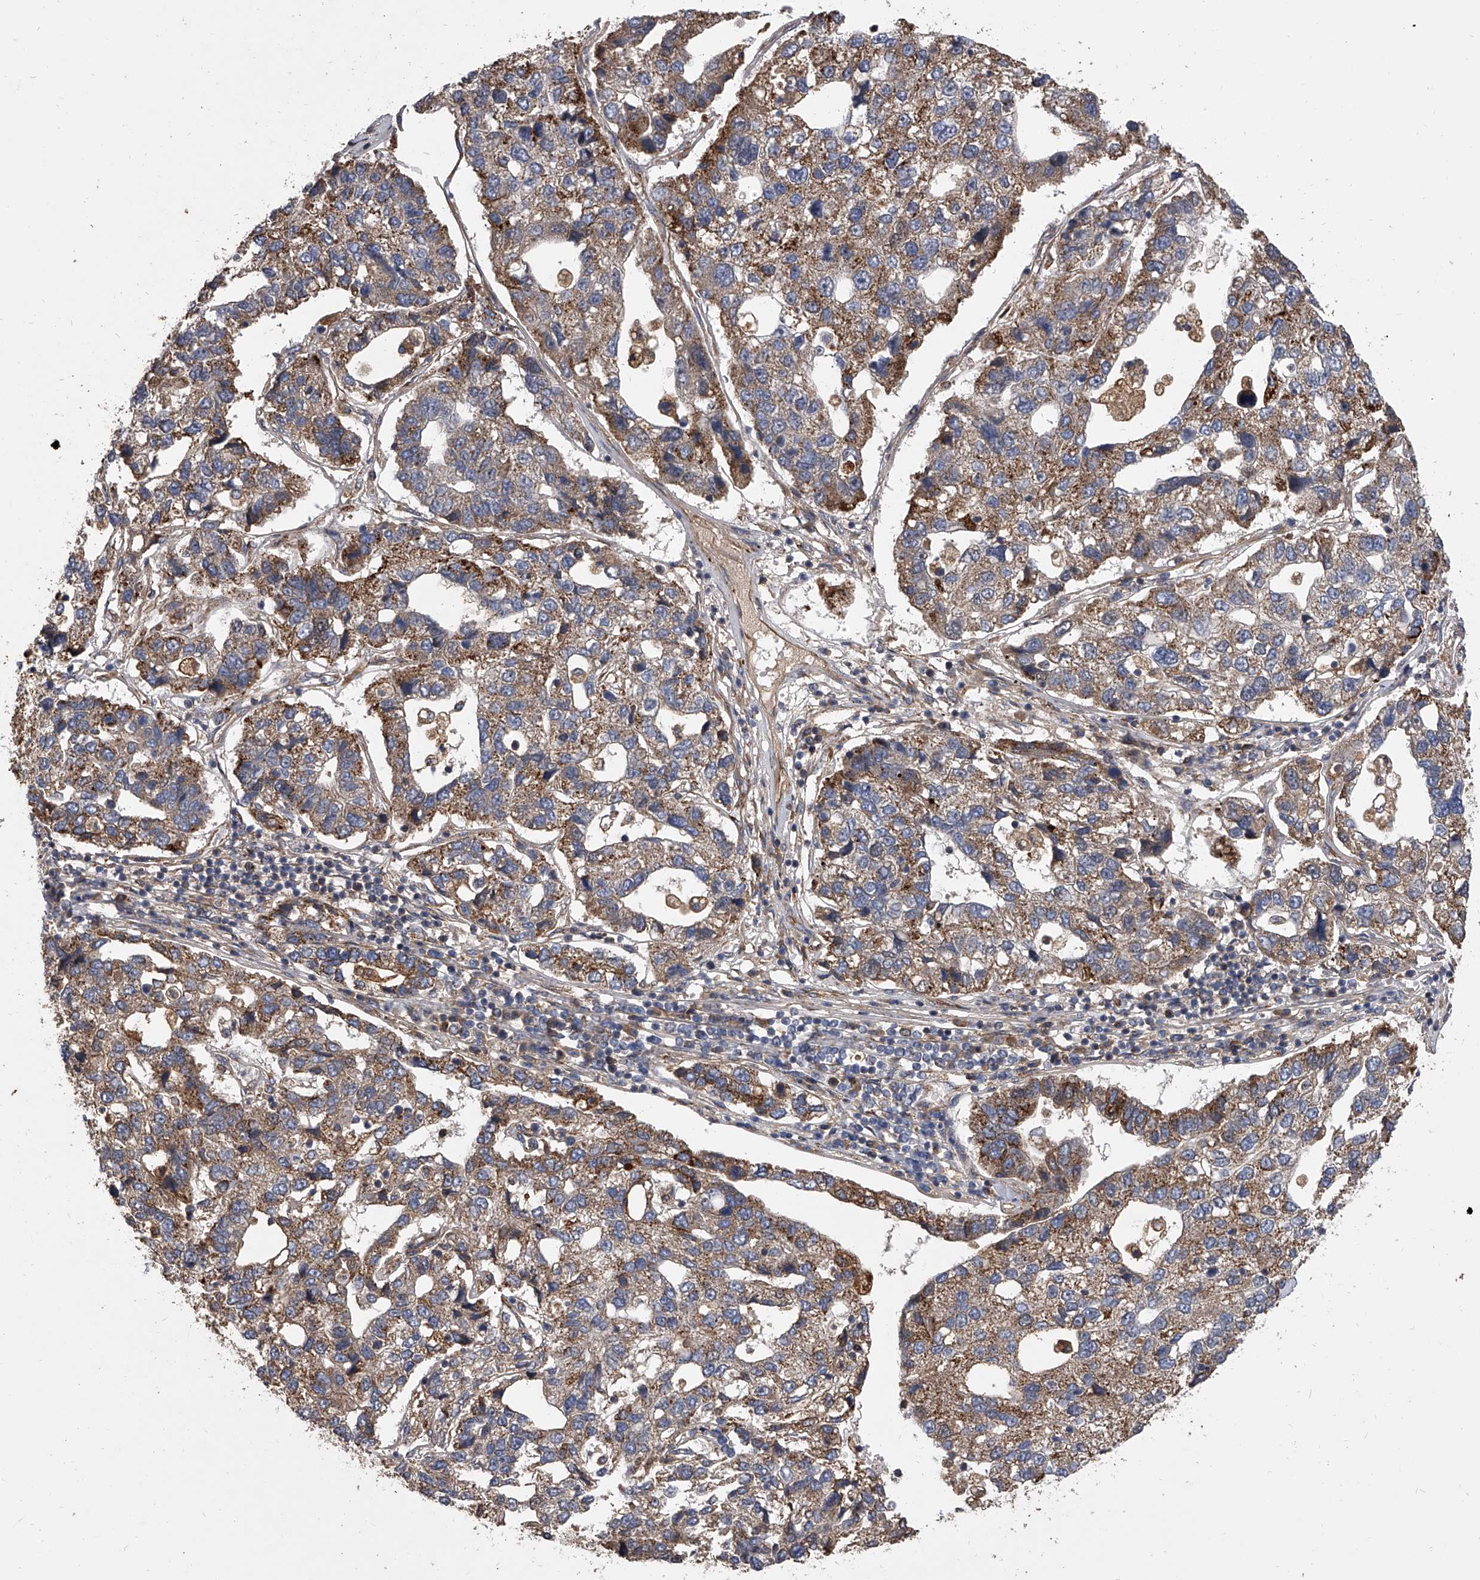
{"staining": {"intensity": "moderate", "quantity": ">75%", "location": "cytoplasmic/membranous"}, "tissue": "pancreatic cancer", "cell_type": "Tumor cells", "image_type": "cancer", "snomed": [{"axis": "morphology", "description": "Adenocarcinoma, NOS"}, {"axis": "topography", "description": "Pancreas"}], "caption": "Immunohistochemical staining of human pancreatic adenocarcinoma displays medium levels of moderate cytoplasmic/membranous expression in about >75% of tumor cells.", "gene": "EXOC4", "patient": {"sex": "female", "age": 61}}